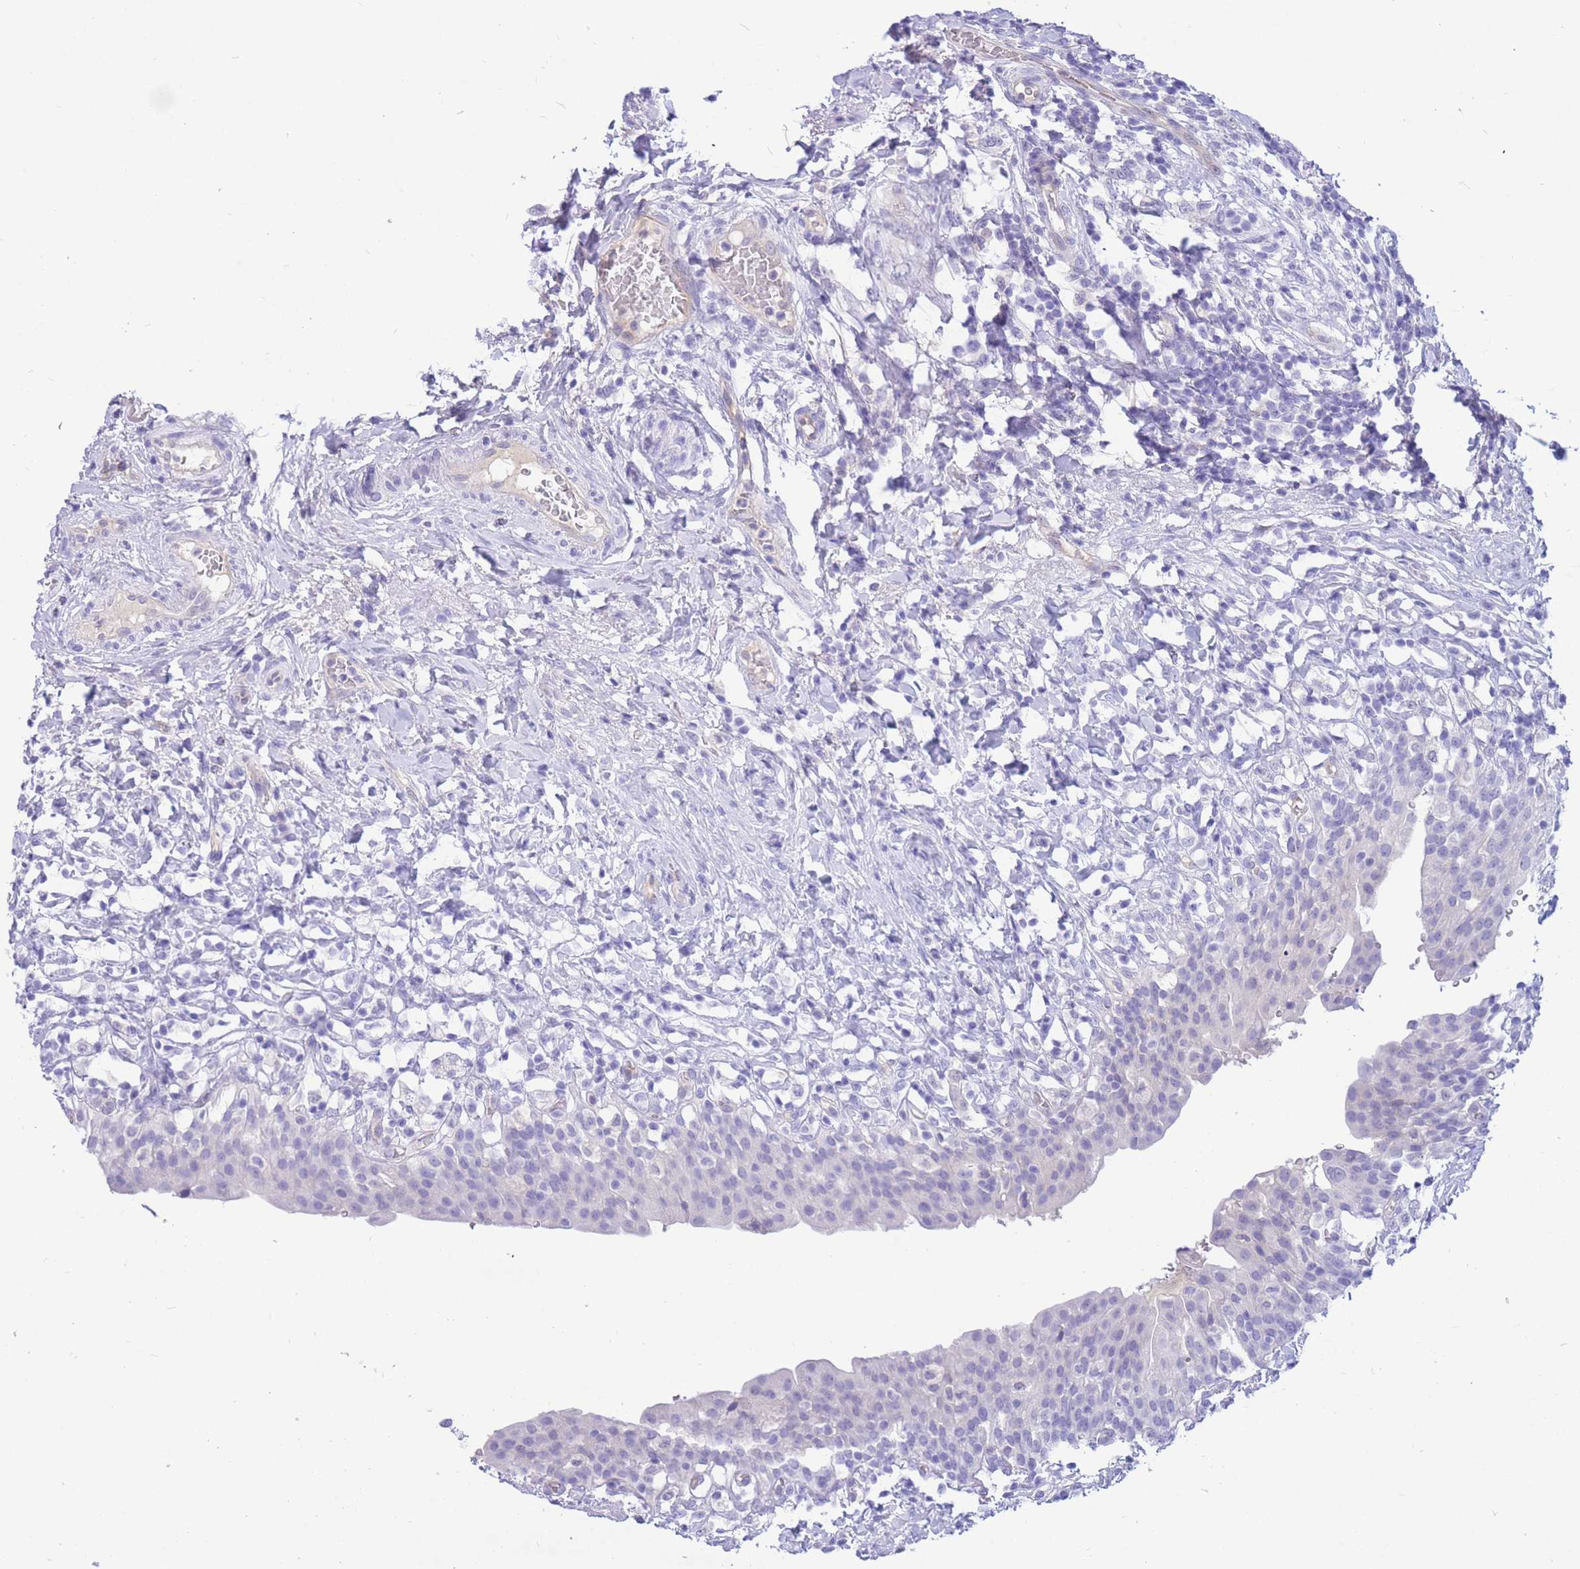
{"staining": {"intensity": "negative", "quantity": "none", "location": "none"}, "tissue": "urinary bladder", "cell_type": "Urothelial cells", "image_type": "normal", "snomed": [{"axis": "morphology", "description": "Normal tissue, NOS"}, {"axis": "morphology", "description": "Inflammation, NOS"}, {"axis": "topography", "description": "Urinary bladder"}], "caption": "Normal urinary bladder was stained to show a protein in brown. There is no significant staining in urothelial cells. (Stains: DAB immunohistochemistry with hematoxylin counter stain, Microscopy: brightfield microscopy at high magnification).", "gene": "SULT1A1", "patient": {"sex": "male", "age": 64}}